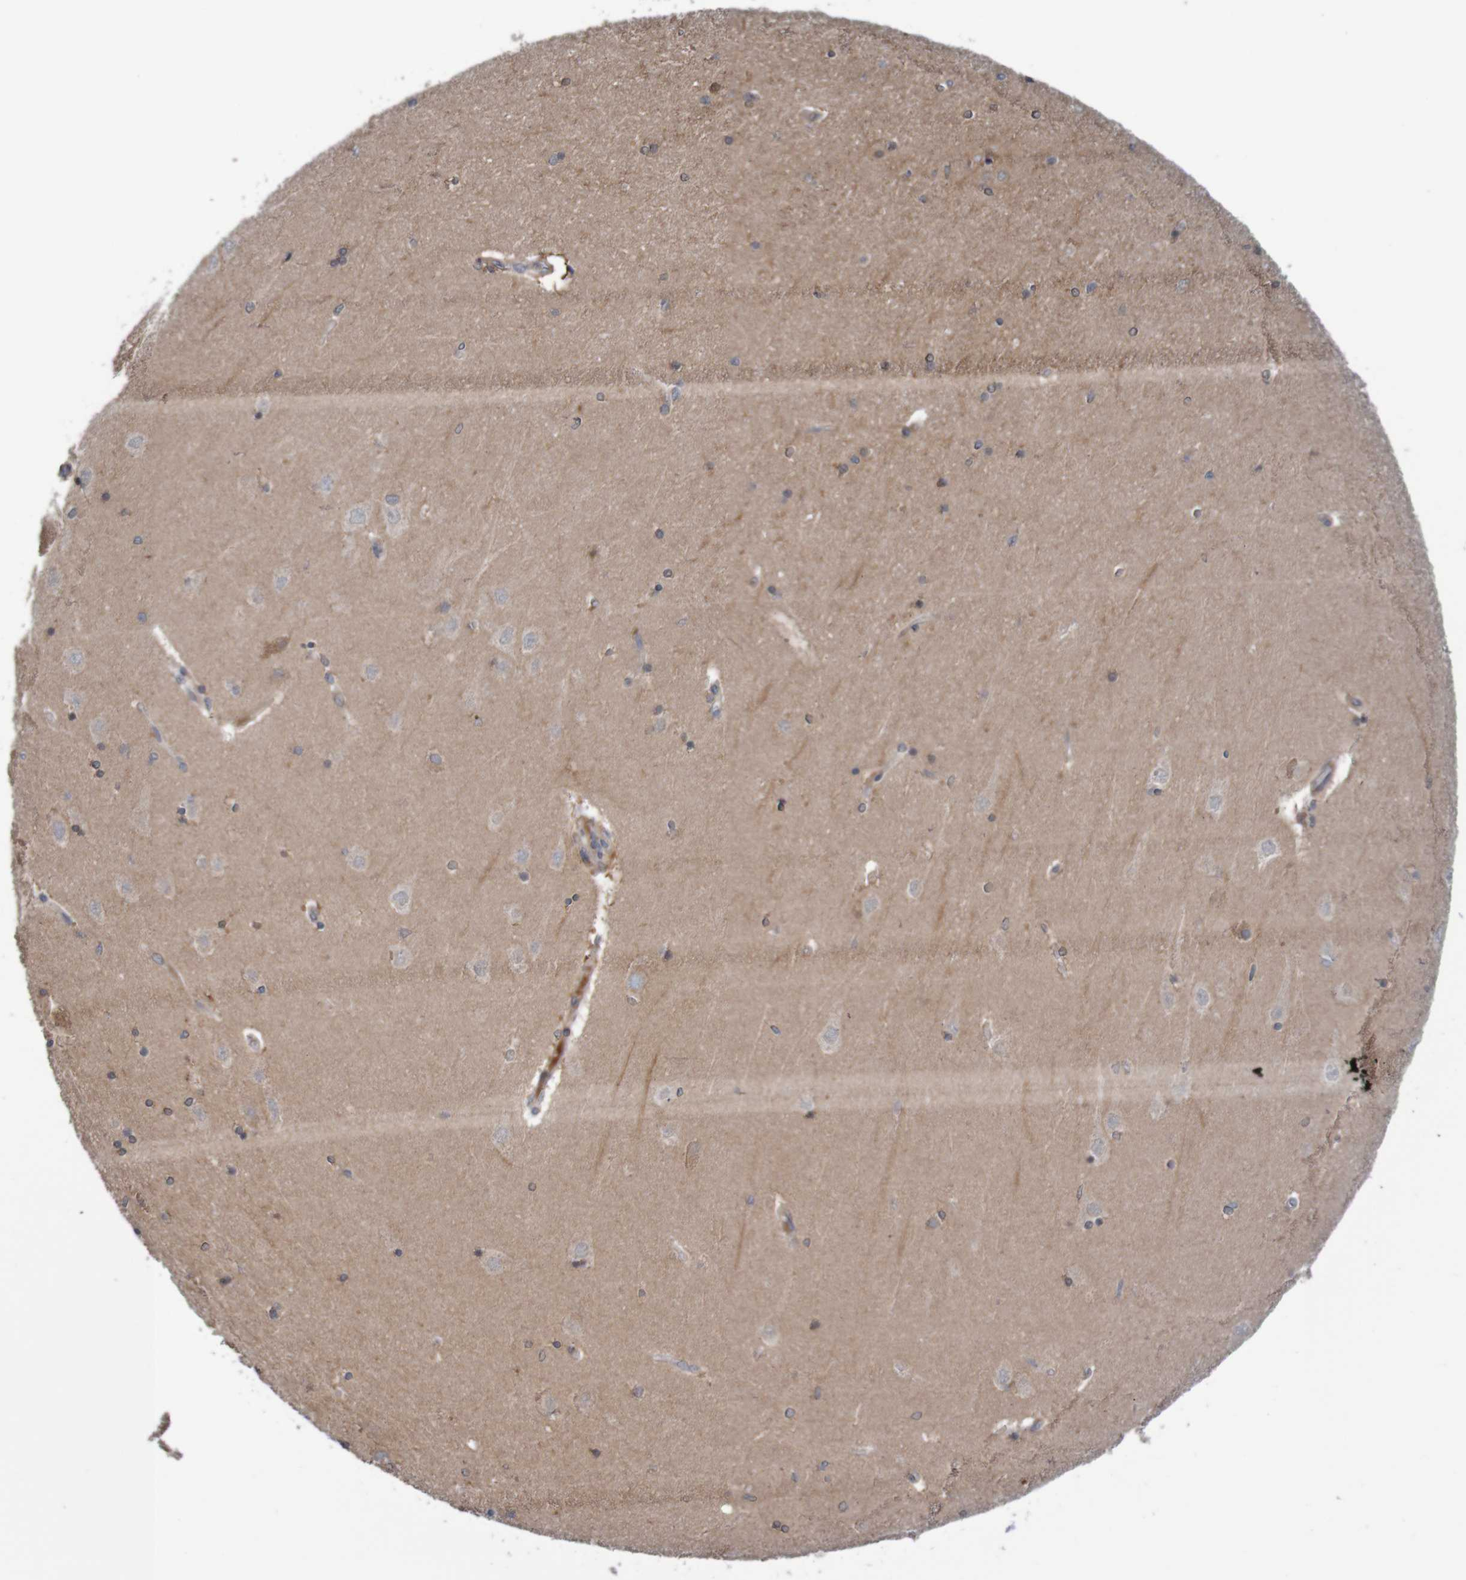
{"staining": {"intensity": "weak", "quantity": "<25%", "location": "cytoplasmic/membranous"}, "tissue": "hippocampus", "cell_type": "Glial cells", "image_type": "normal", "snomed": [{"axis": "morphology", "description": "Normal tissue, NOS"}, {"axis": "topography", "description": "Hippocampus"}], "caption": "The histopathology image reveals no staining of glial cells in normal hippocampus.", "gene": "ANKK1", "patient": {"sex": "female", "age": 54}}